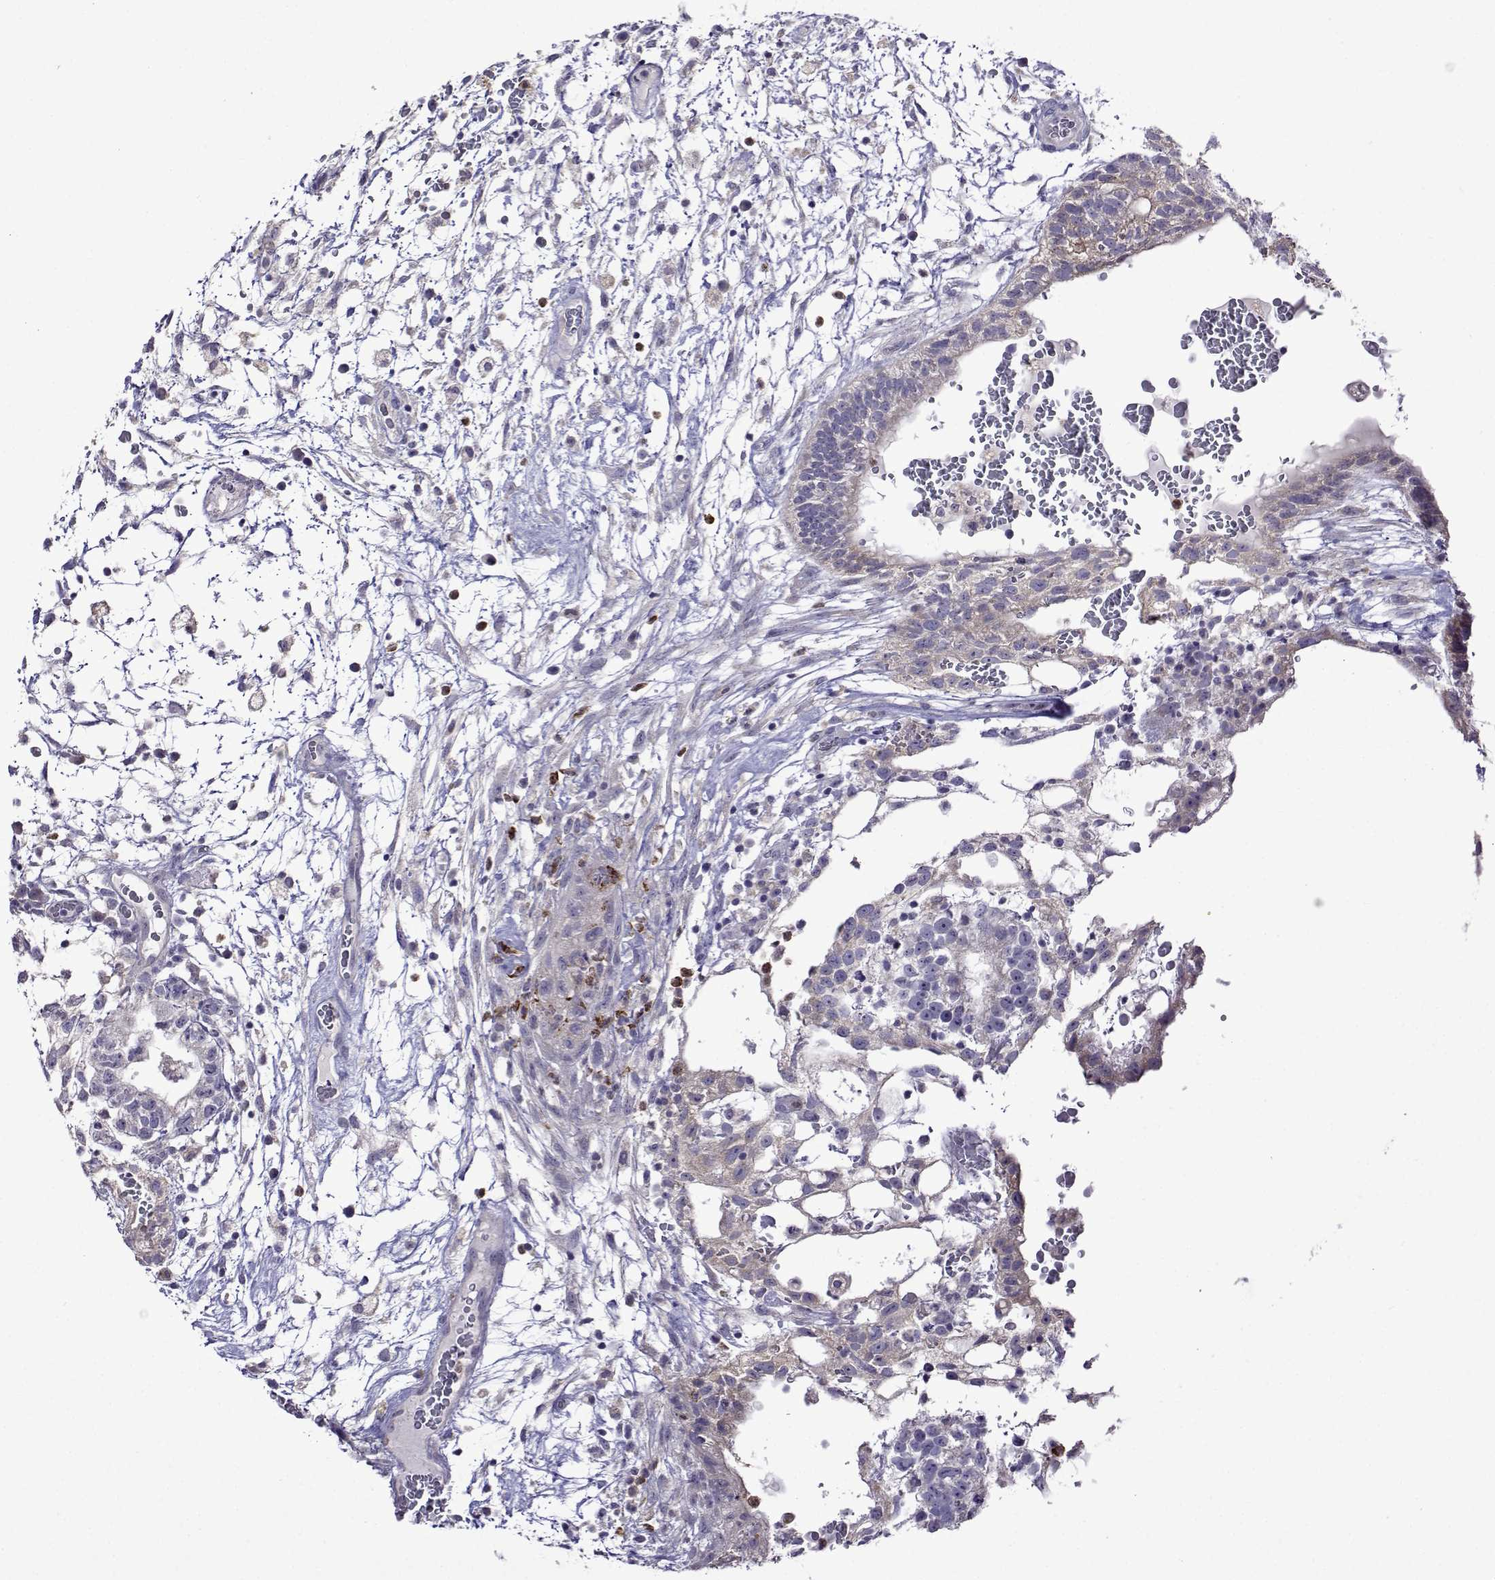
{"staining": {"intensity": "negative", "quantity": "none", "location": "none"}, "tissue": "testis cancer", "cell_type": "Tumor cells", "image_type": "cancer", "snomed": [{"axis": "morphology", "description": "Normal tissue, NOS"}, {"axis": "morphology", "description": "Carcinoma, Embryonal, NOS"}, {"axis": "topography", "description": "Testis"}], "caption": "Tumor cells show no significant positivity in testis cancer (embryonal carcinoma). (Brightfield microscopy of DAB (3,3'-diaminobenzidine) IHC at high magnification).", "gene": "SULT2A1", "patient": {"sex": "male", "age": 32}}